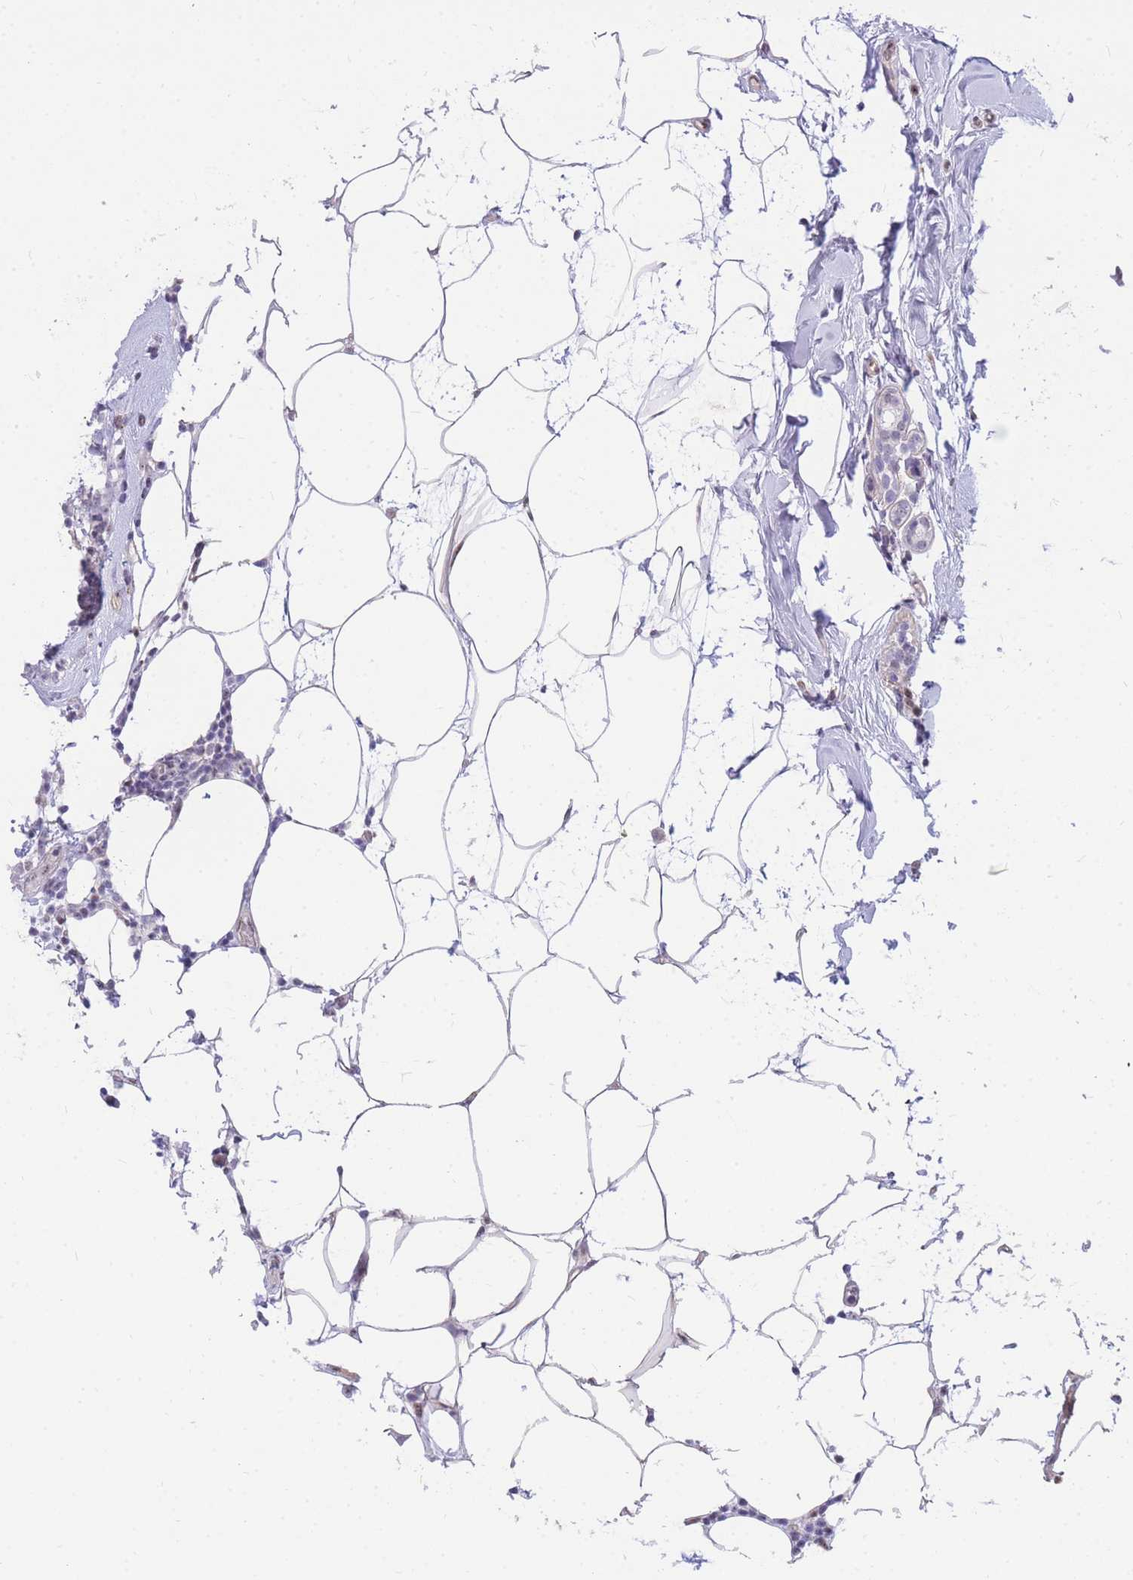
{"staining": {"intensity": "negative", "quantity": "none", "location": "none"}, "tissue": "breast cancer", "cell_type": "Tumor cells", "image_type": "cancer", "snomed": [{"axis": "morphology", "description": "Lobular carcinoma"}, {"axis": "topography", "description": "Breast"}], "caption": "Breast cancer (lobular carcinoma) was stained to show a protein in brown. There is no significant staining in tumor cells. (DAB (3,3'-diaminobenzidine) immunohistochemistry visualized using brightfield microscopy, high magnification).", "gene": "TLE2", "patient": {"sex": "female", "age": 58}}